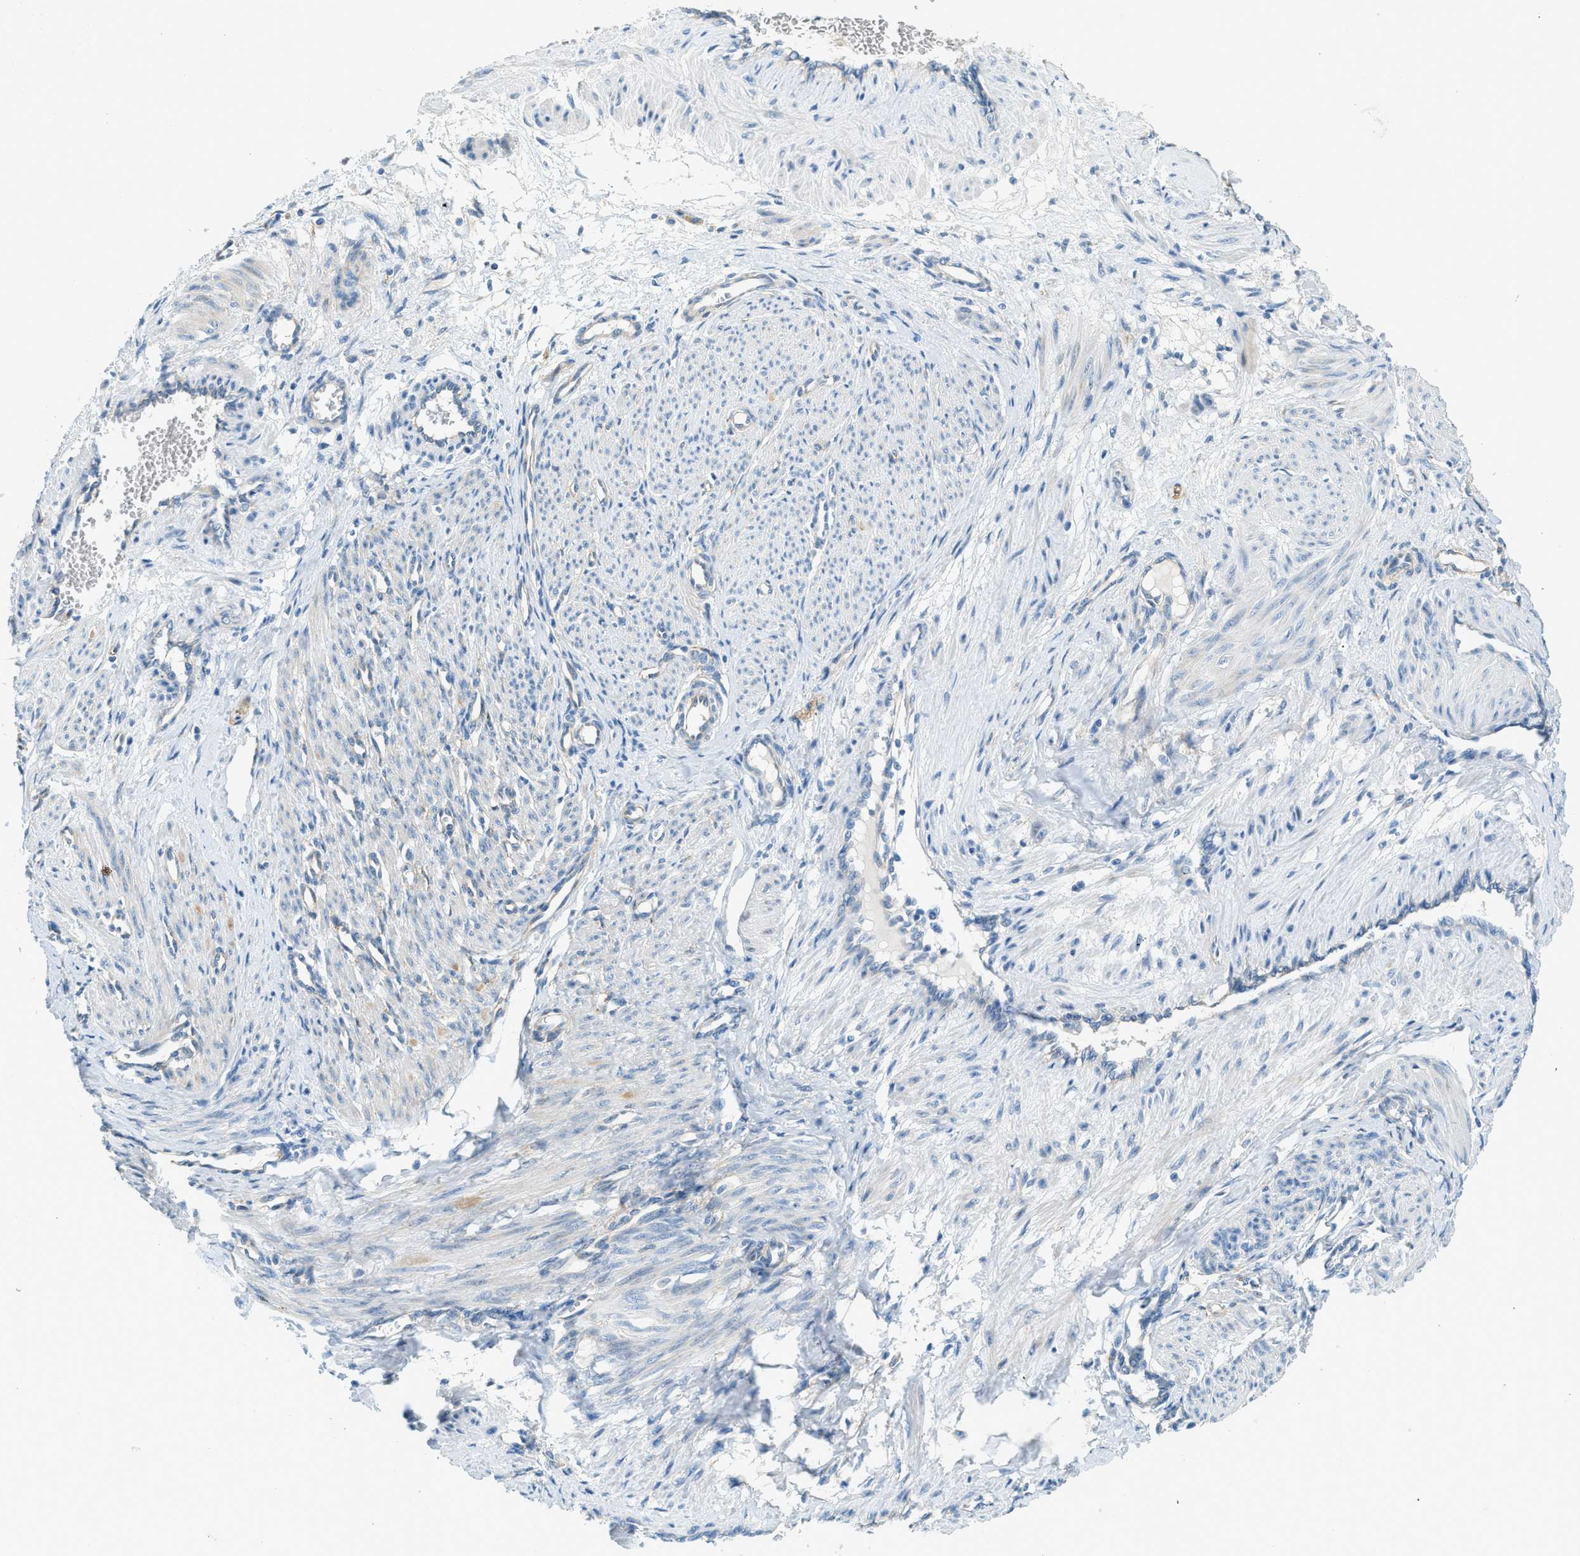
{"staining": {"intensity": "negative", "quantity": "none", "location": "none"}, "tissue": "smooth muscle", "cell_type": "Smooth muscle cells", "image_type": "normal", "snomed": [{"axis": "morphology", "description": "Normal tissue, NOS"}, {"axis": "topography", "description": "Endometrium"}], "caption": "IHC of normal human smooth muscle demonstrates no positivity in smooth muscle cells. (DAB (3,3'-diaminobenzidine) immunohistochemistry, high magnification).", "gene": "ZNF367", "patient": {"sex": "female", "age": 33}}